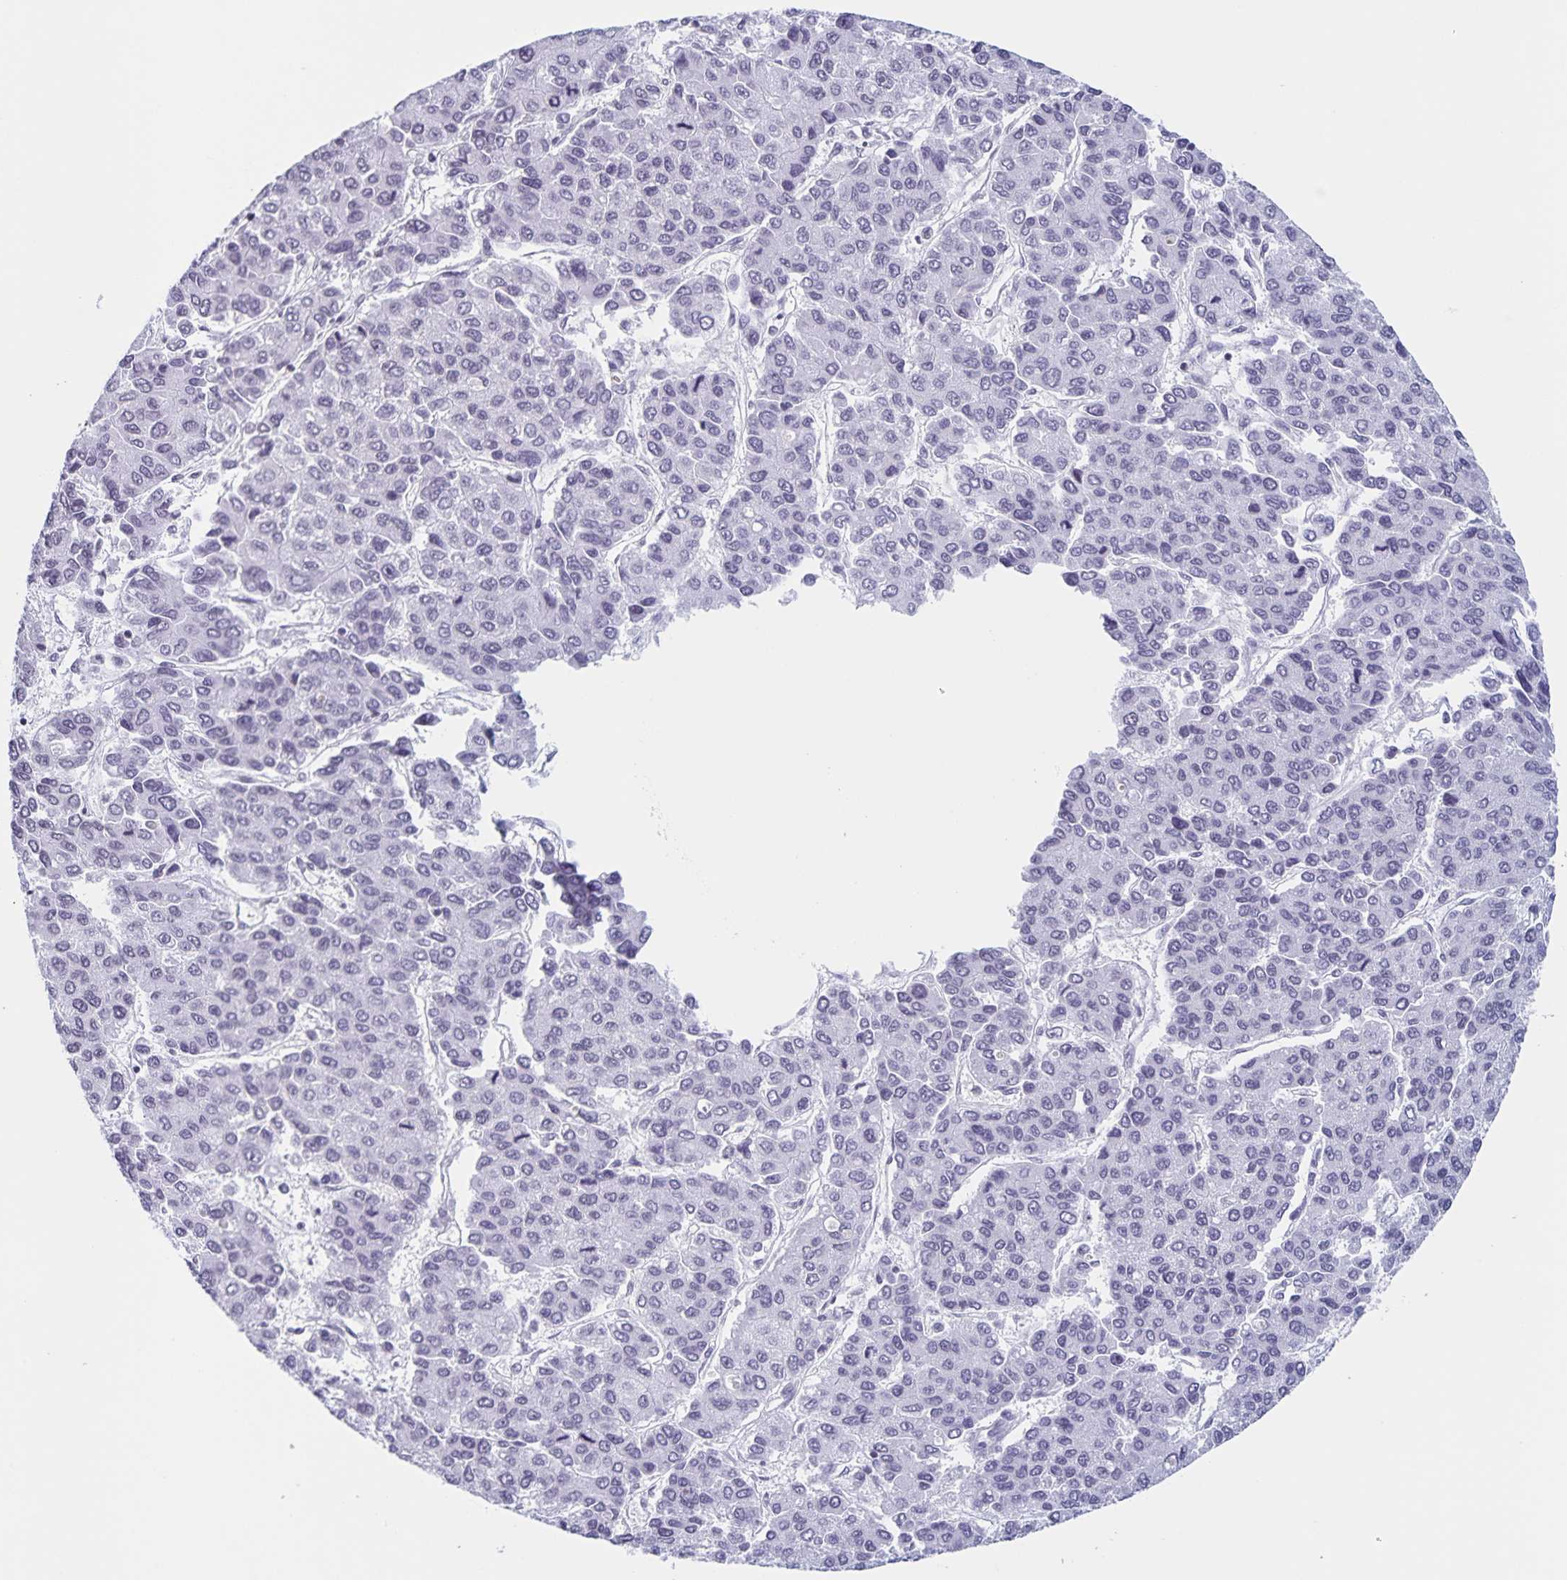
{"staining": {"intensity": "negative", "quantity": "none", "location": "none"}, "tissue": "liver cancer", "cell_type": "Tumor cells", "image_type": "cancer", "snomed": [{"axis": "morphology", "description": "Carcinoma, Hepatocellular, NOS"}, {"axis": "topography", "description": "Liver"}], "caption": "Protein analysis of liver cancer demonstrates no significant expression in tumor cells.", "gene": "LCE6A", "patient": {"sex": "female", "age": 66}}